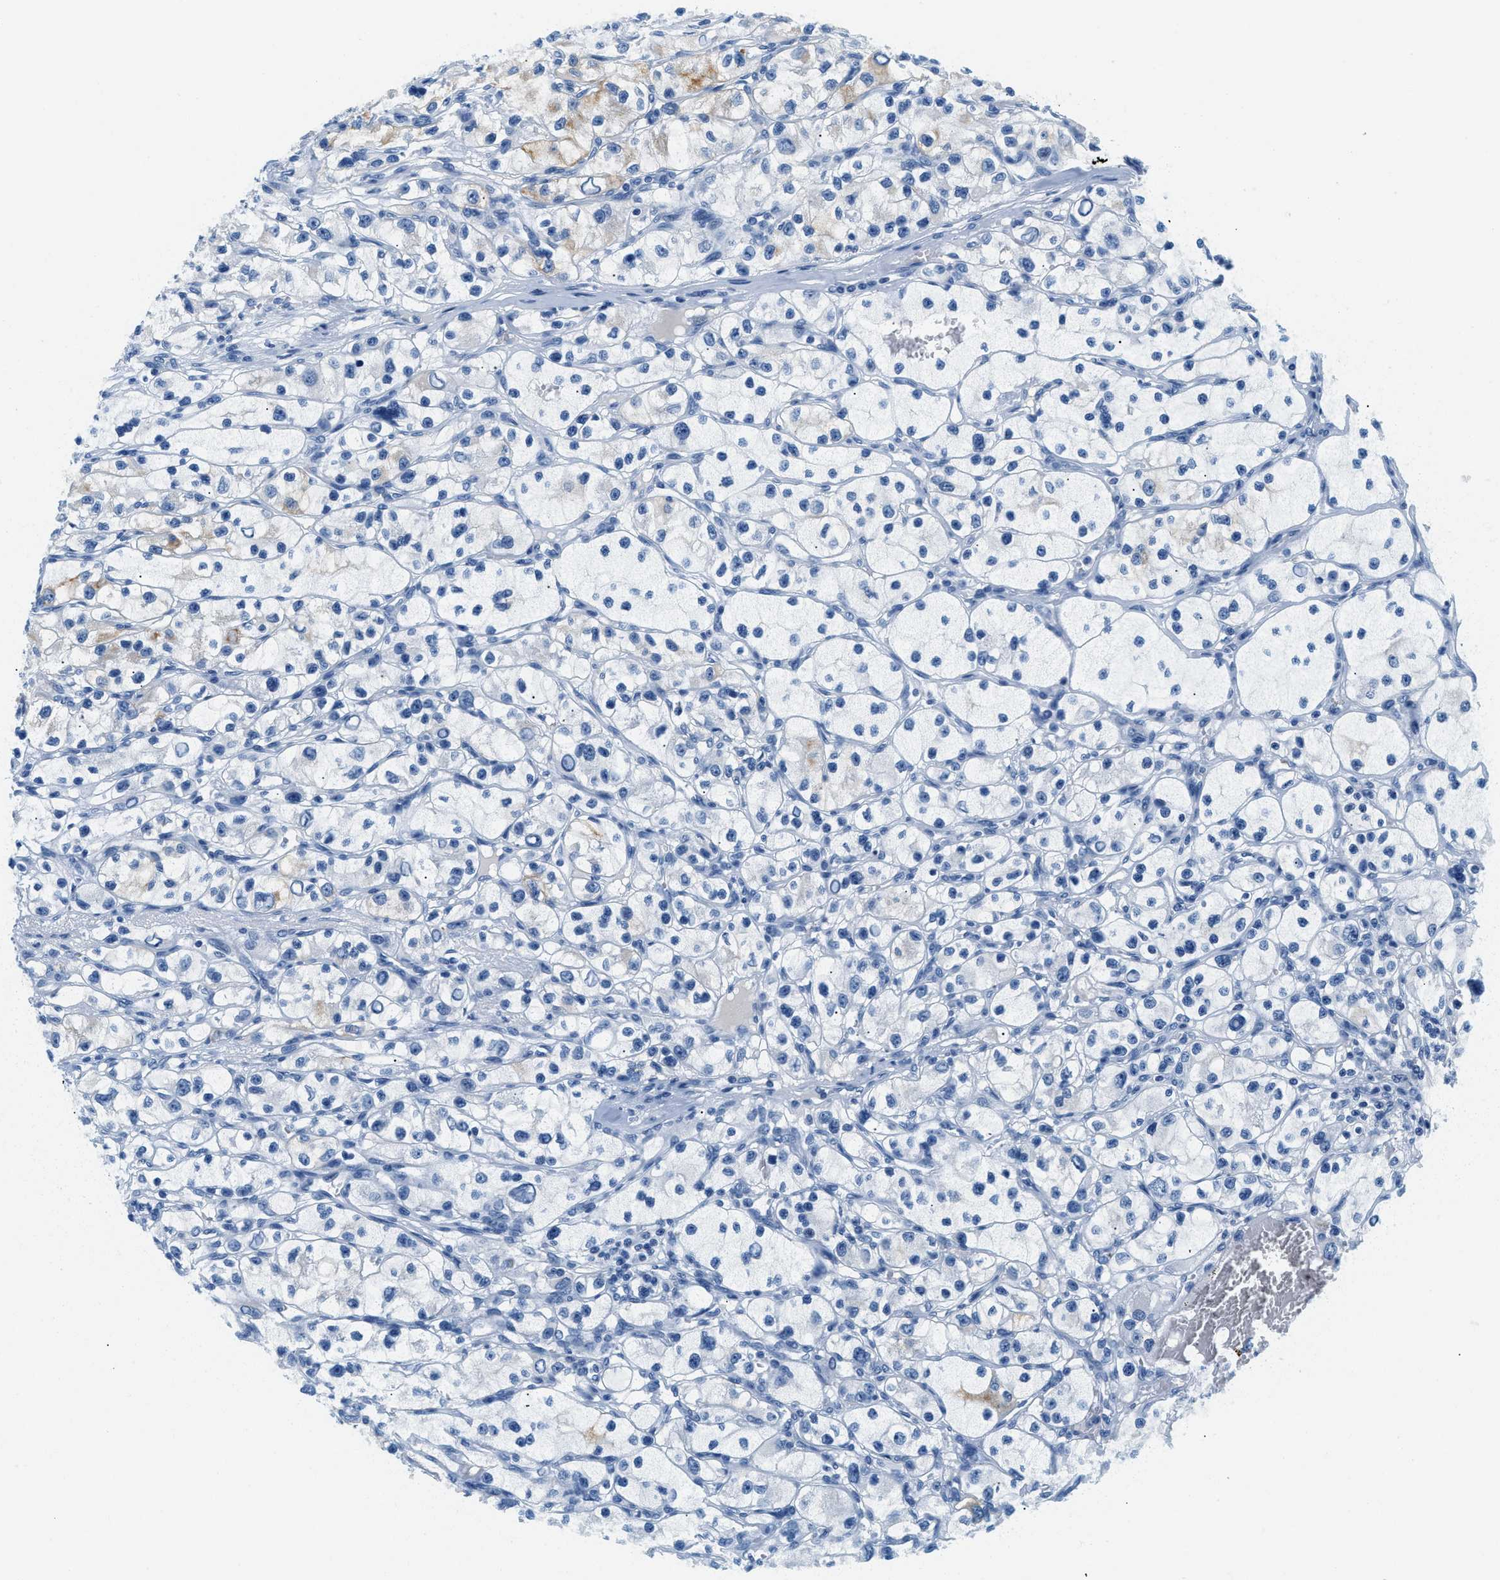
{"staining": {"intensity": "weak", "quantity": "<25%", "location": "cytoplasmic/membranous"}, "tissue": "renal cancer", "cell_type": "Tumor cells", "image_type": "cancer", "snomed": [{"axis": "morphology", "description": "Adenocarcinoma, NOS"}, {"axis": "topography", "description": "Kidney"}], "caption": "Histopathology image shows no significant protein staining in tumor cells of adenocarcinoma (renal).", "gene": "STXBP2", "patient": {"sex": "female", "age": 57}}